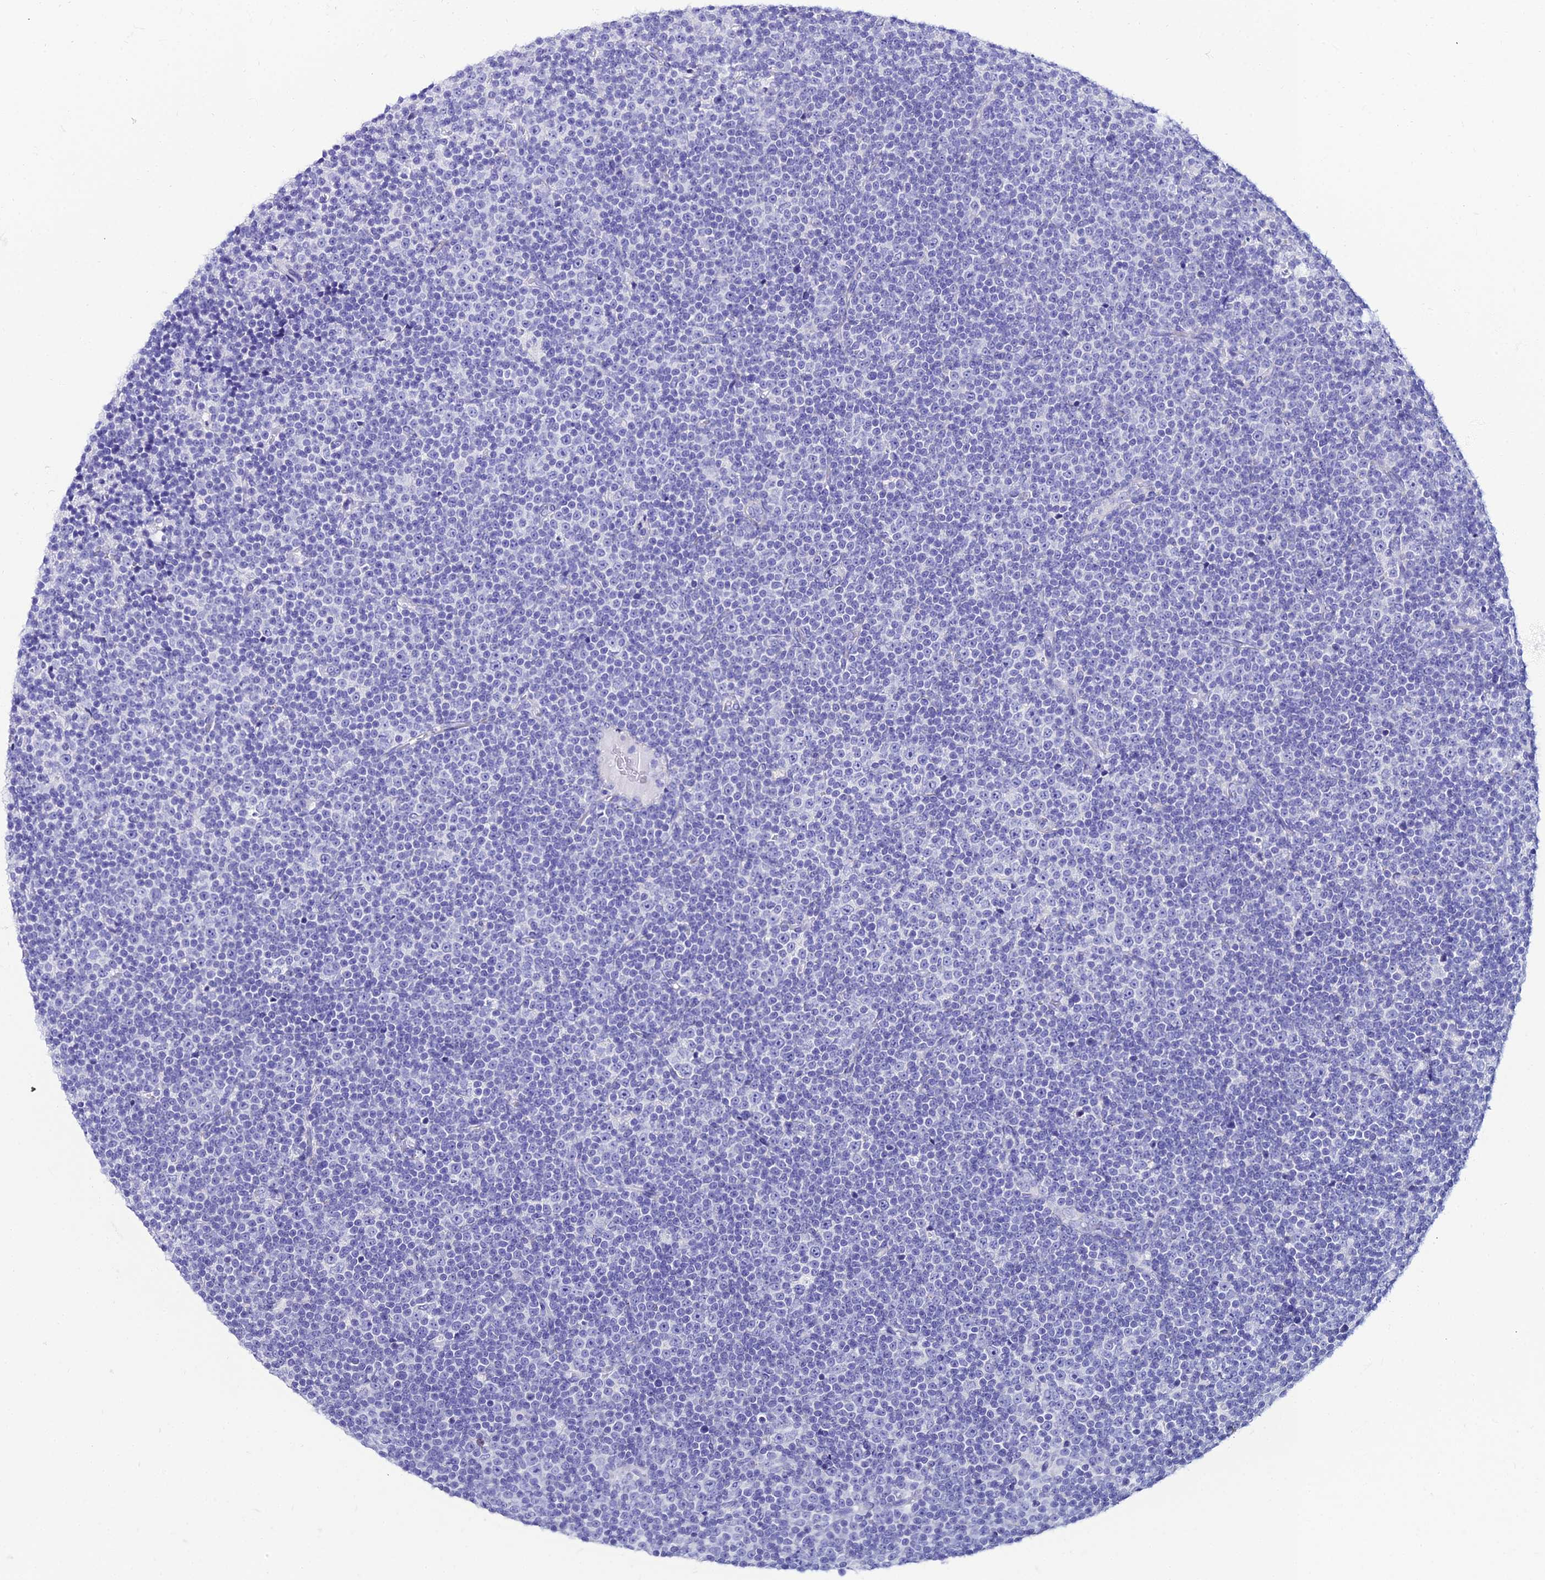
{"staining": {"intensity": "negative", "quantity": "none", "location": "none"}, "tissue": "lymphoma", "cell_type": "Tumor cells", "image_type": "cancer", "snomed": [{"axis": "morphology", "description": "Malignant lymphoma, non-Hodgkin's type, Low grade"}, {"axis": "topography", "description": "Lymph node"}], "caption": "There is no significant positivity in tumor cells of low-grade malignant lymphoma, non-Hodgkin's type.", "gene": "OR4D5", "patient": {"sex": "female", "age": 67}}